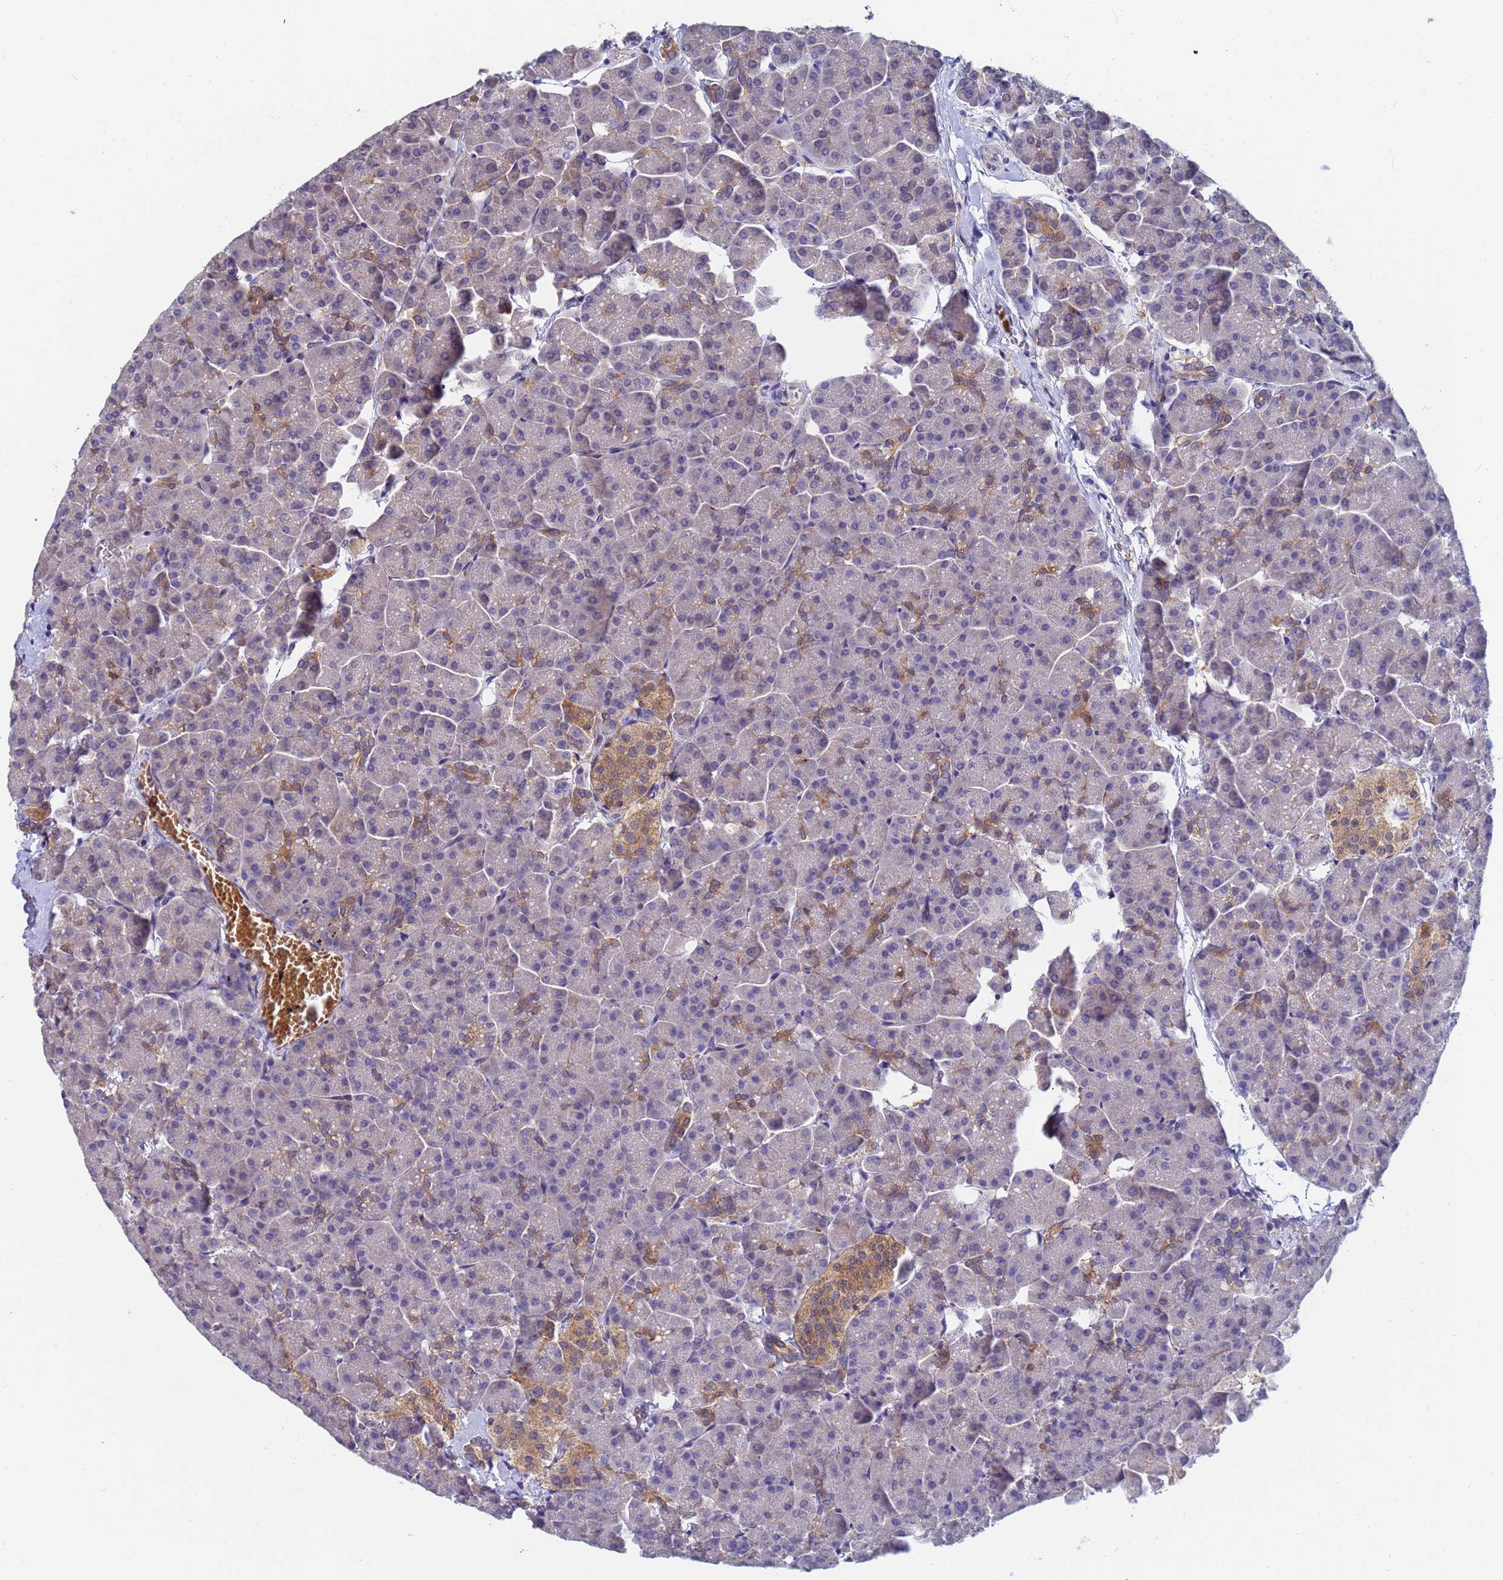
{"staining": {"intensity": "moderate", "quantity": "<25%", "location": "cytoplasmic/membranous"}, "tissue": "pancreas", "cell_type": "Exocrine glandular cells", "image_type": "normal", "snomed": [{"axis": "morphology", "description": "Normal tissue, NOS"}, {"axis": "topography", "description": "Pancreas"}, {"axis": "topography", "description": "Peripheral nerve tissue"}], "caption": "Pancreas stained with DAB IHC reveals low levels of moderate cytoplasmic/membranous staining in approximately <25% of exocrine glandular cells.", "gene": "TTLL11", "patient": {"sex": "male", "age": 54}}